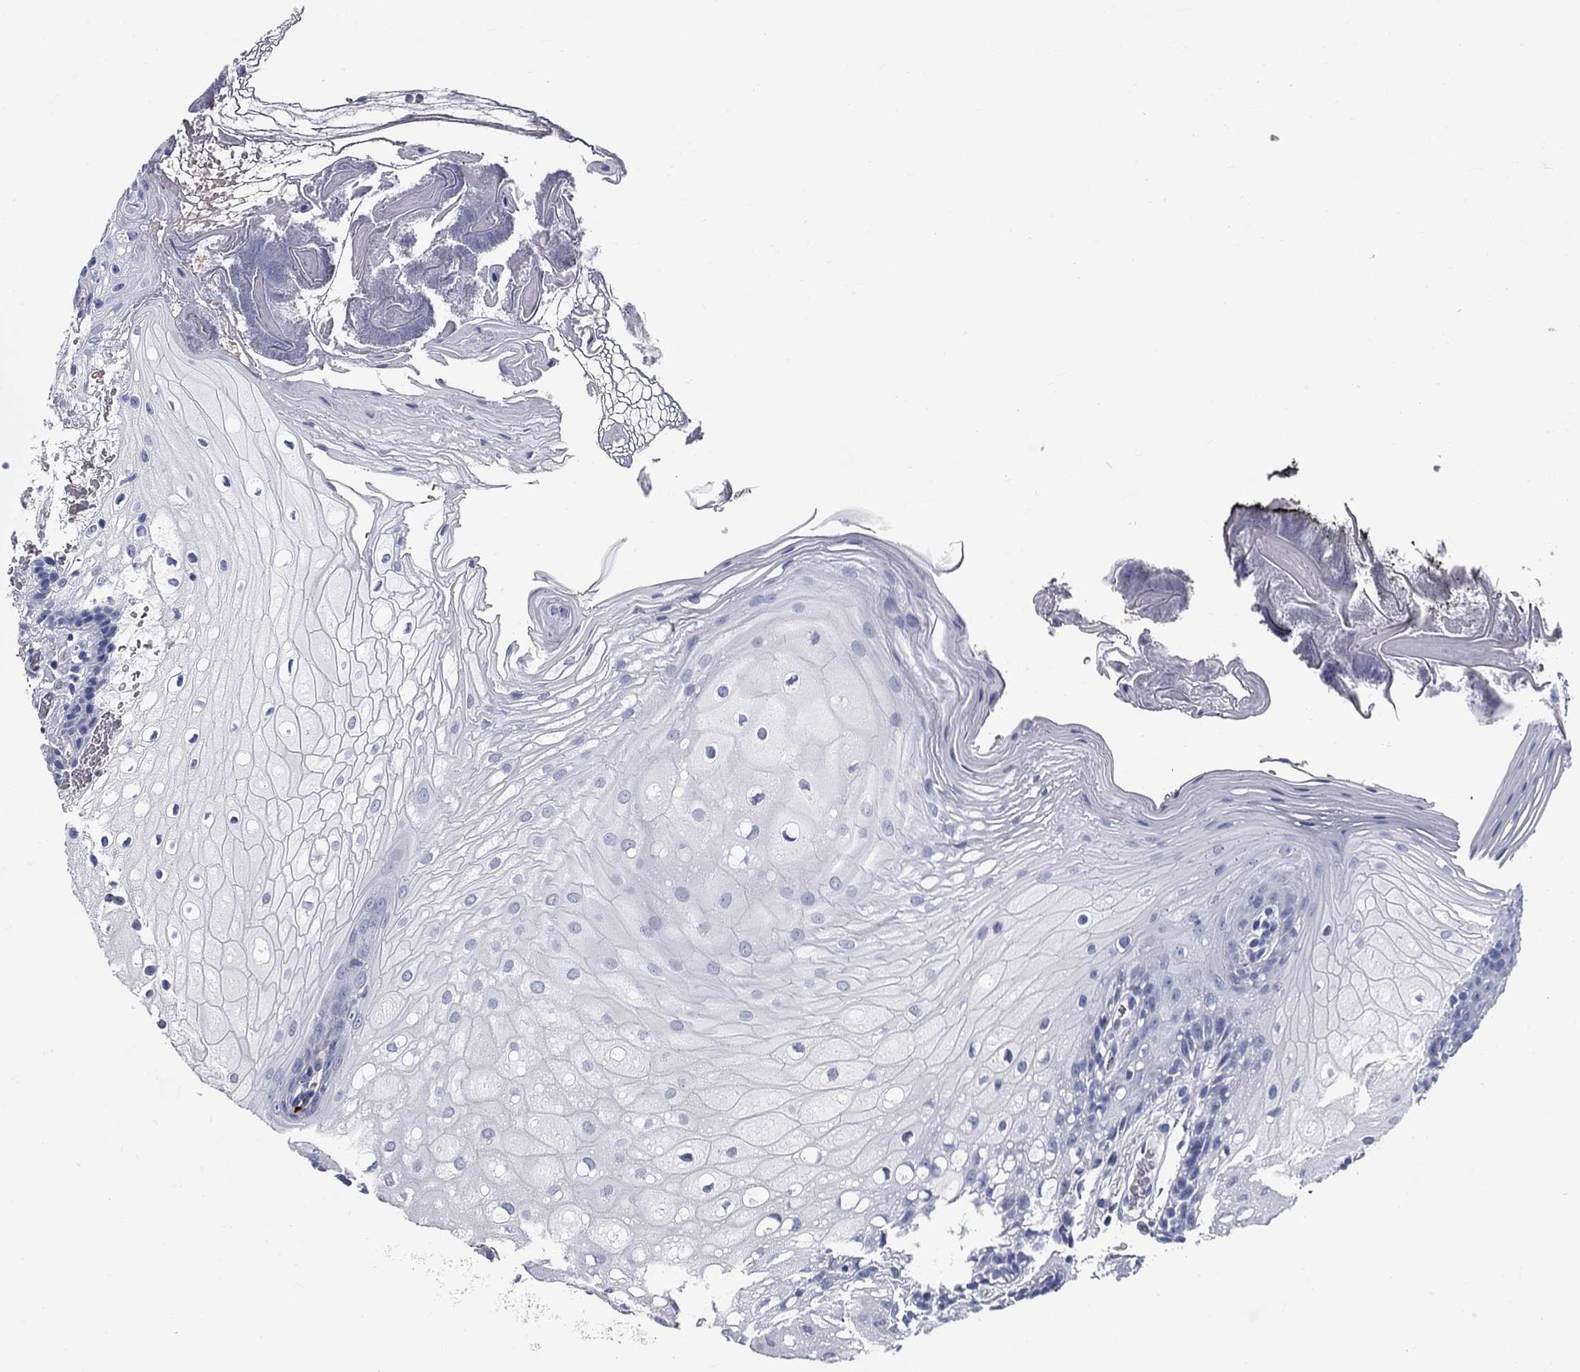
{"staining": {"intensity": "negative", "quantity": "none", "location": "none"}, "tissue": "oral mucosa", "cell_type": "Squamous epithelial cells", "image_type": "normal", "snomed": [{"axis": "morphology", "description": "Normal tissue, NOS"}, {"axis": "morphology", "description": "Squamous cell carcinoma, NOS"}, {"axis": "topography", "description": "Oral tissue"}, {"axis": "topography", "description": "Head-Neck"}], "caption": "IHC of benign human oral mucosa displays no expression in squamous epithelial cells.", "gene": "CD40LG", "patient": {"sex": "male", "age": 69}}